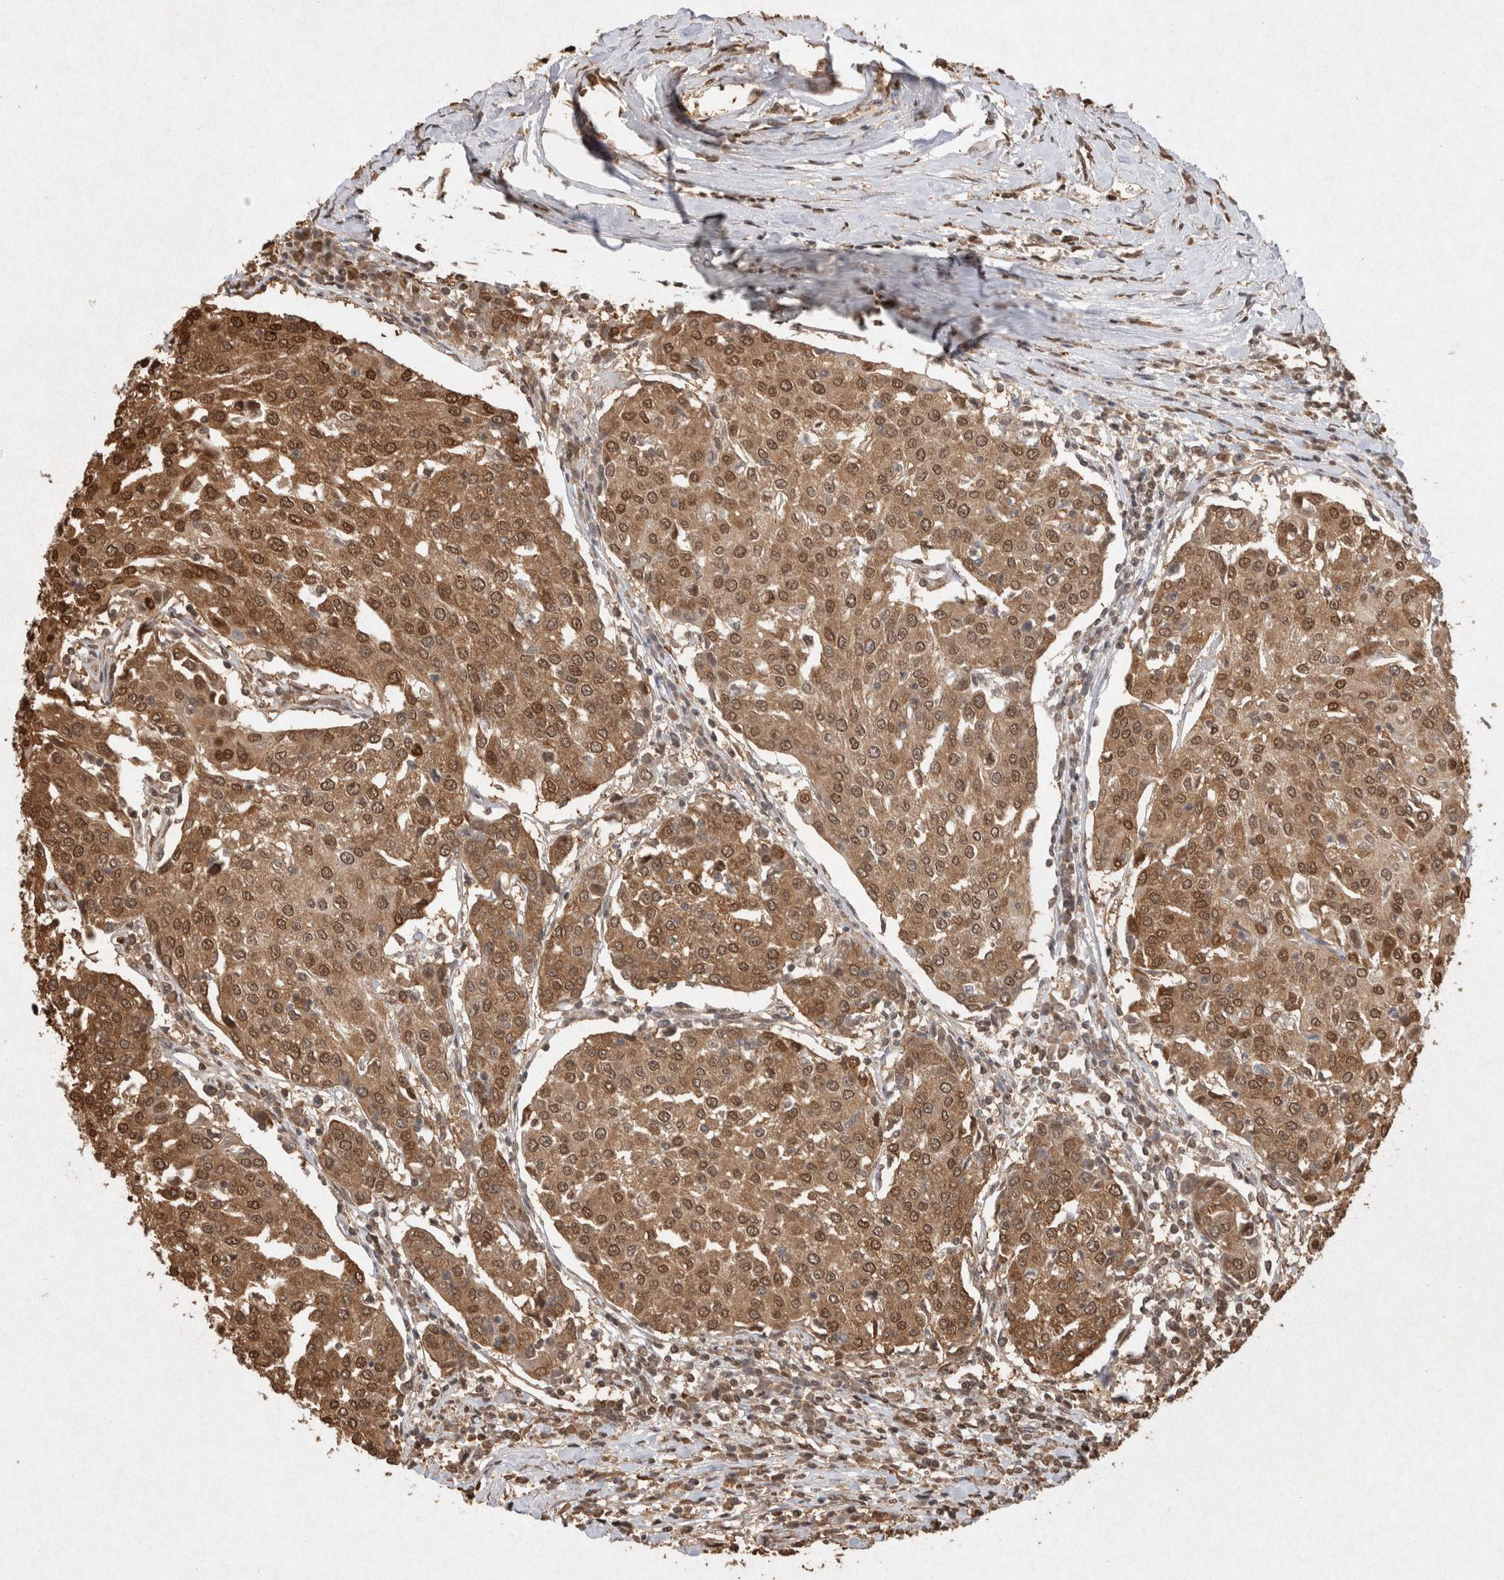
{"staining": {"intensity": "strong", "quantity": ">75%", "location": "cytoplasmic/membranous,nuclear"}, "tissue": "urothelial cancer", "cell_type": "Tumor cells", "image_type": "cancer", "snomed": [{"axis": "morphology", "description": "Urothelial carcinoma, High grade"}, {"axis": "topography", "description": "Urinary bladder"}], "caption": "Immunohistochemical staining of human urothelial carcinoma (high-grade) exhibits high levels of strong cytoplasmic/membranous and nuclear protein expression in about >75% of tumor cells.", "gene": "HDGF", "patient": {"sex": "female", "age": 85}}